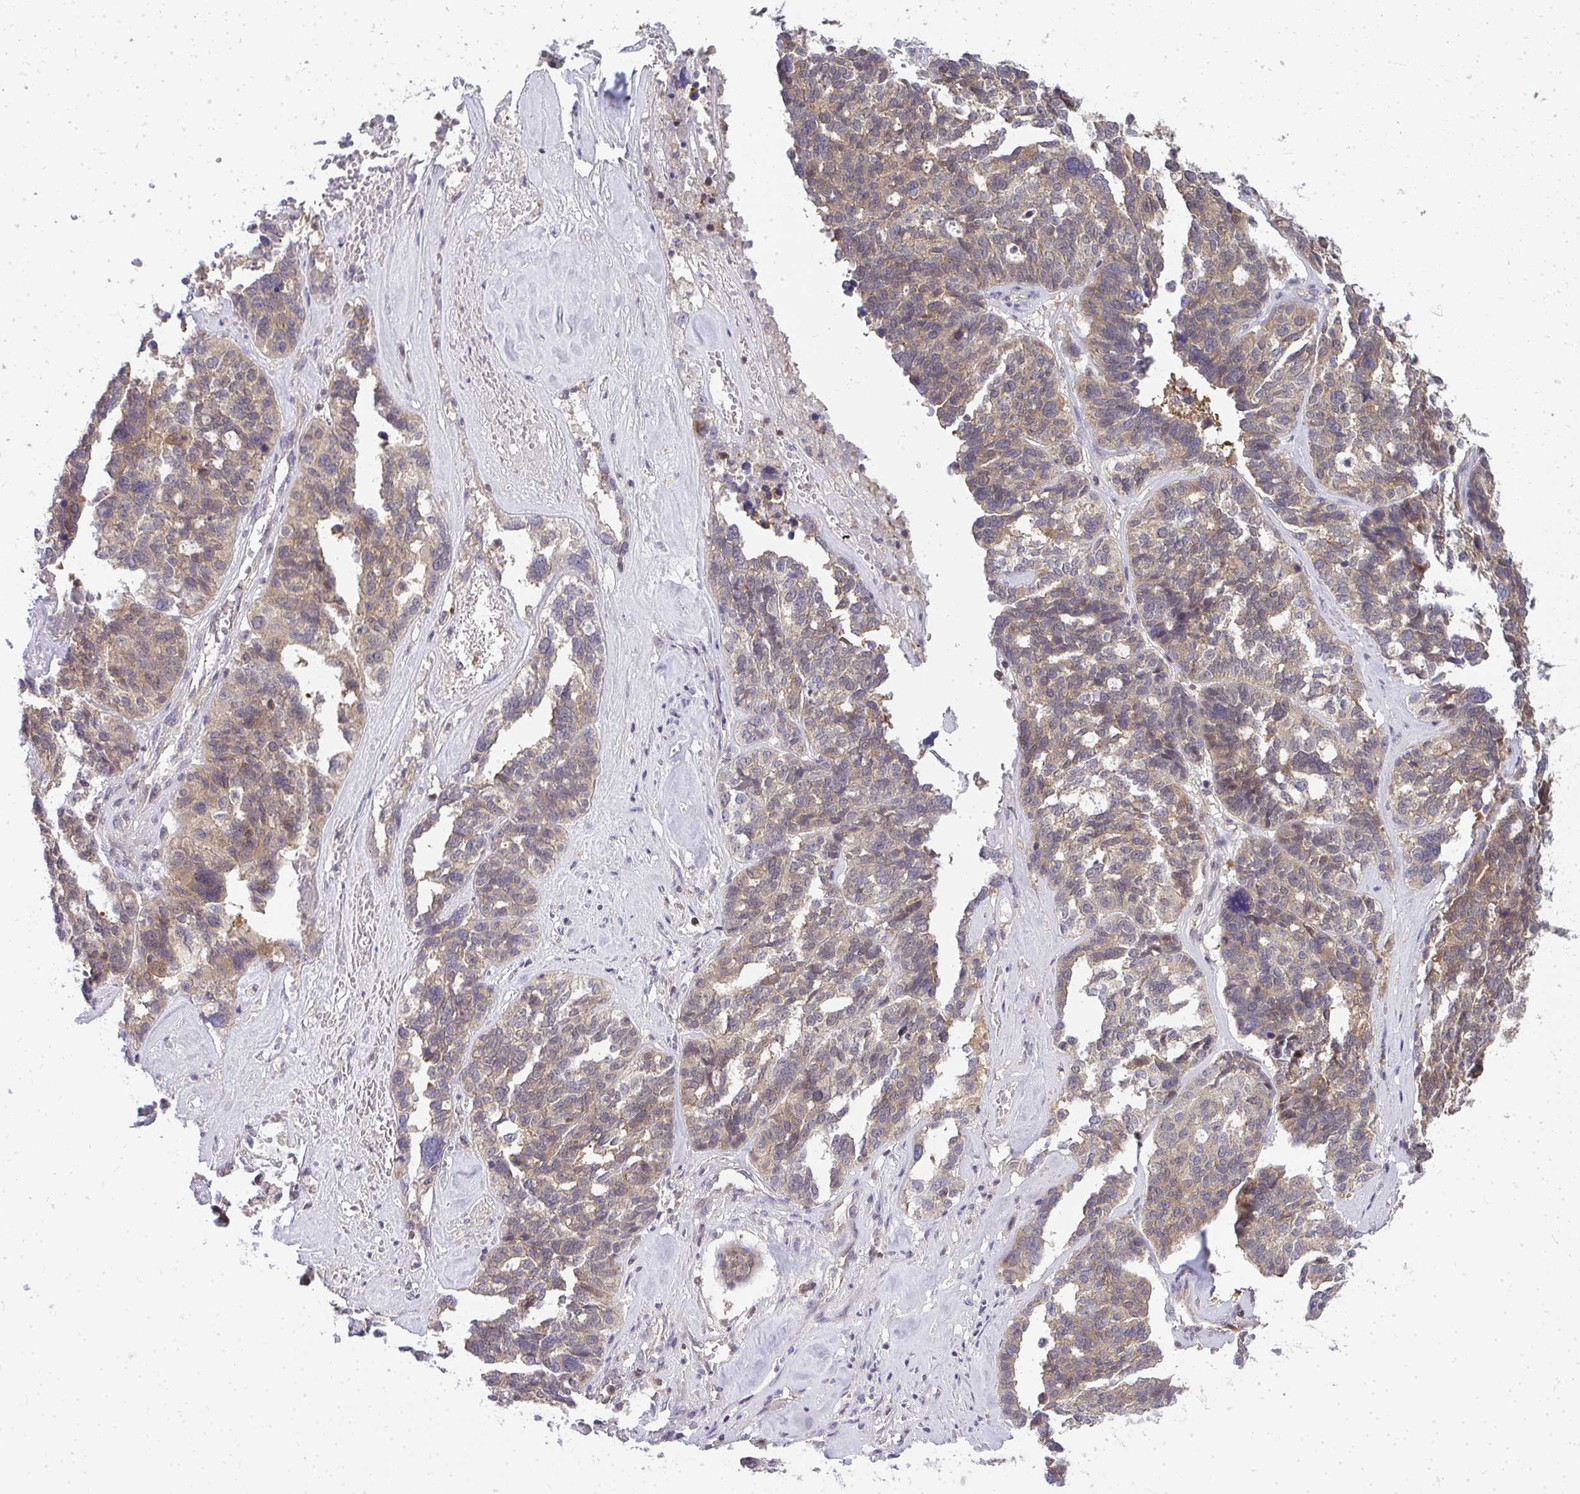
{"staining": {"intensity": "weak", "quantity": ">75%", "location": "cytoplasmic/membranous"}, "tissue": "ovarian cancer", "cell_type": "Tumor cells", "image_type": "cancer", "snomed": [{"axis": "morphology", "description": "Cystadenocarcinoma, serous, NOS"}, {"axis": "topography", "description": "Ovary"}], "caption": "IHC image of neoplastic tissue: human ovarian cancer (serous cystadenocarcinoma) stained using IHC demonstrates low levels of weak protein expression localized specifically in the cytoplasmic/membranous of tumor cells, appearing as a cytoplasmic/membranous brown color.", "gene": "HDHD2", "patient": {"sex": "female", "age": 59}}